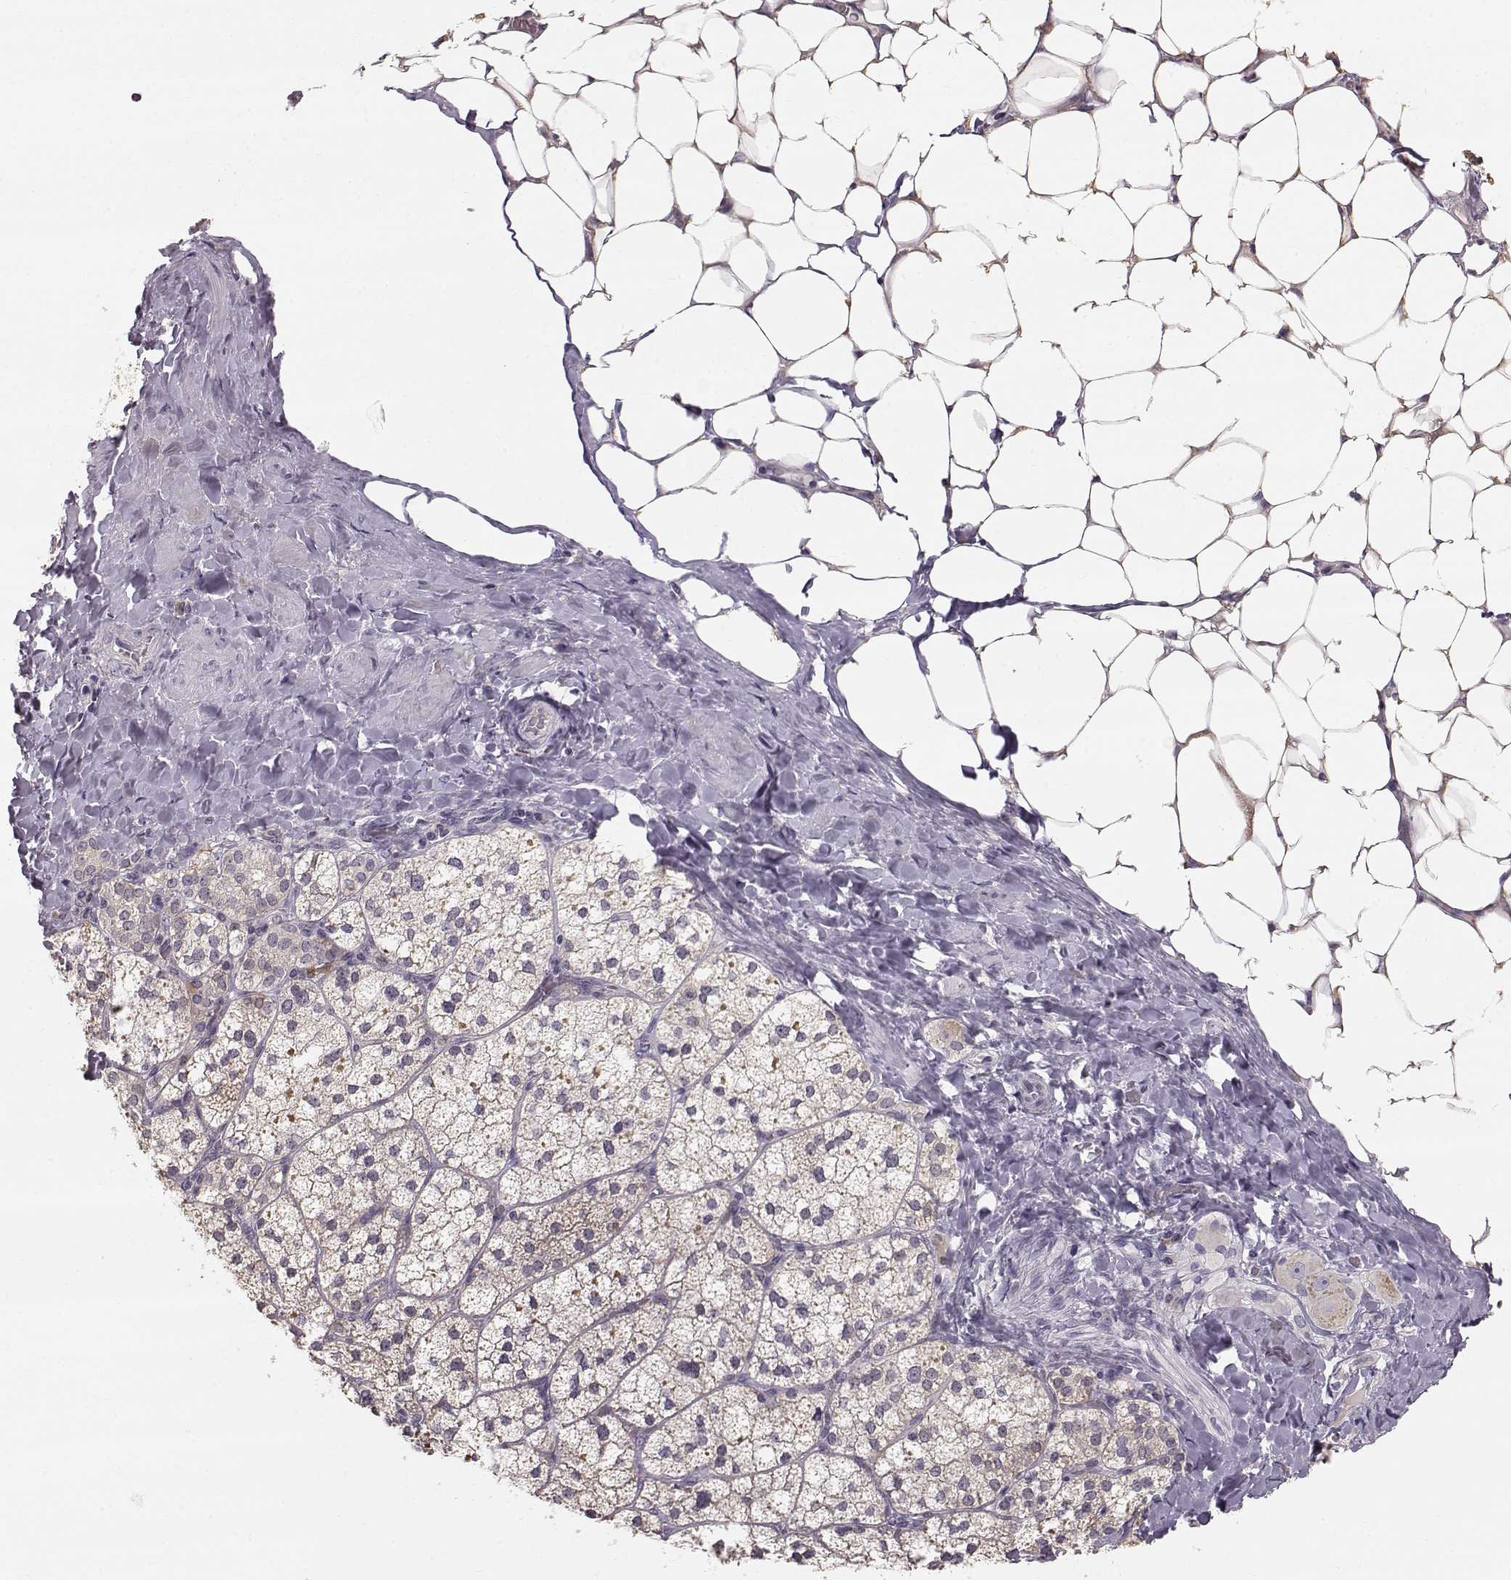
{"staining": {"intensity": "moderate", "quantity": "25%-75%", "location": "cytoplasmic/membranous"}, "tissue": "adrenal gland", "cell_type": "Glandular cells", "image_type": "normal", "snomed": [{"axis": "morphology", "description": "Normal tissue, NOS"}, {"axis": "topography", "description": "Adrenal gland"}], "caption": "This image displays immunohistochemistry (IHC) staining of normal adrenal gland, with medium moderate cytoplasmic/membranous expression in approximately 25%-75% of glandular cells.", "gene": "ACSL6", "patient": {"sex": "male", "age": 53}}